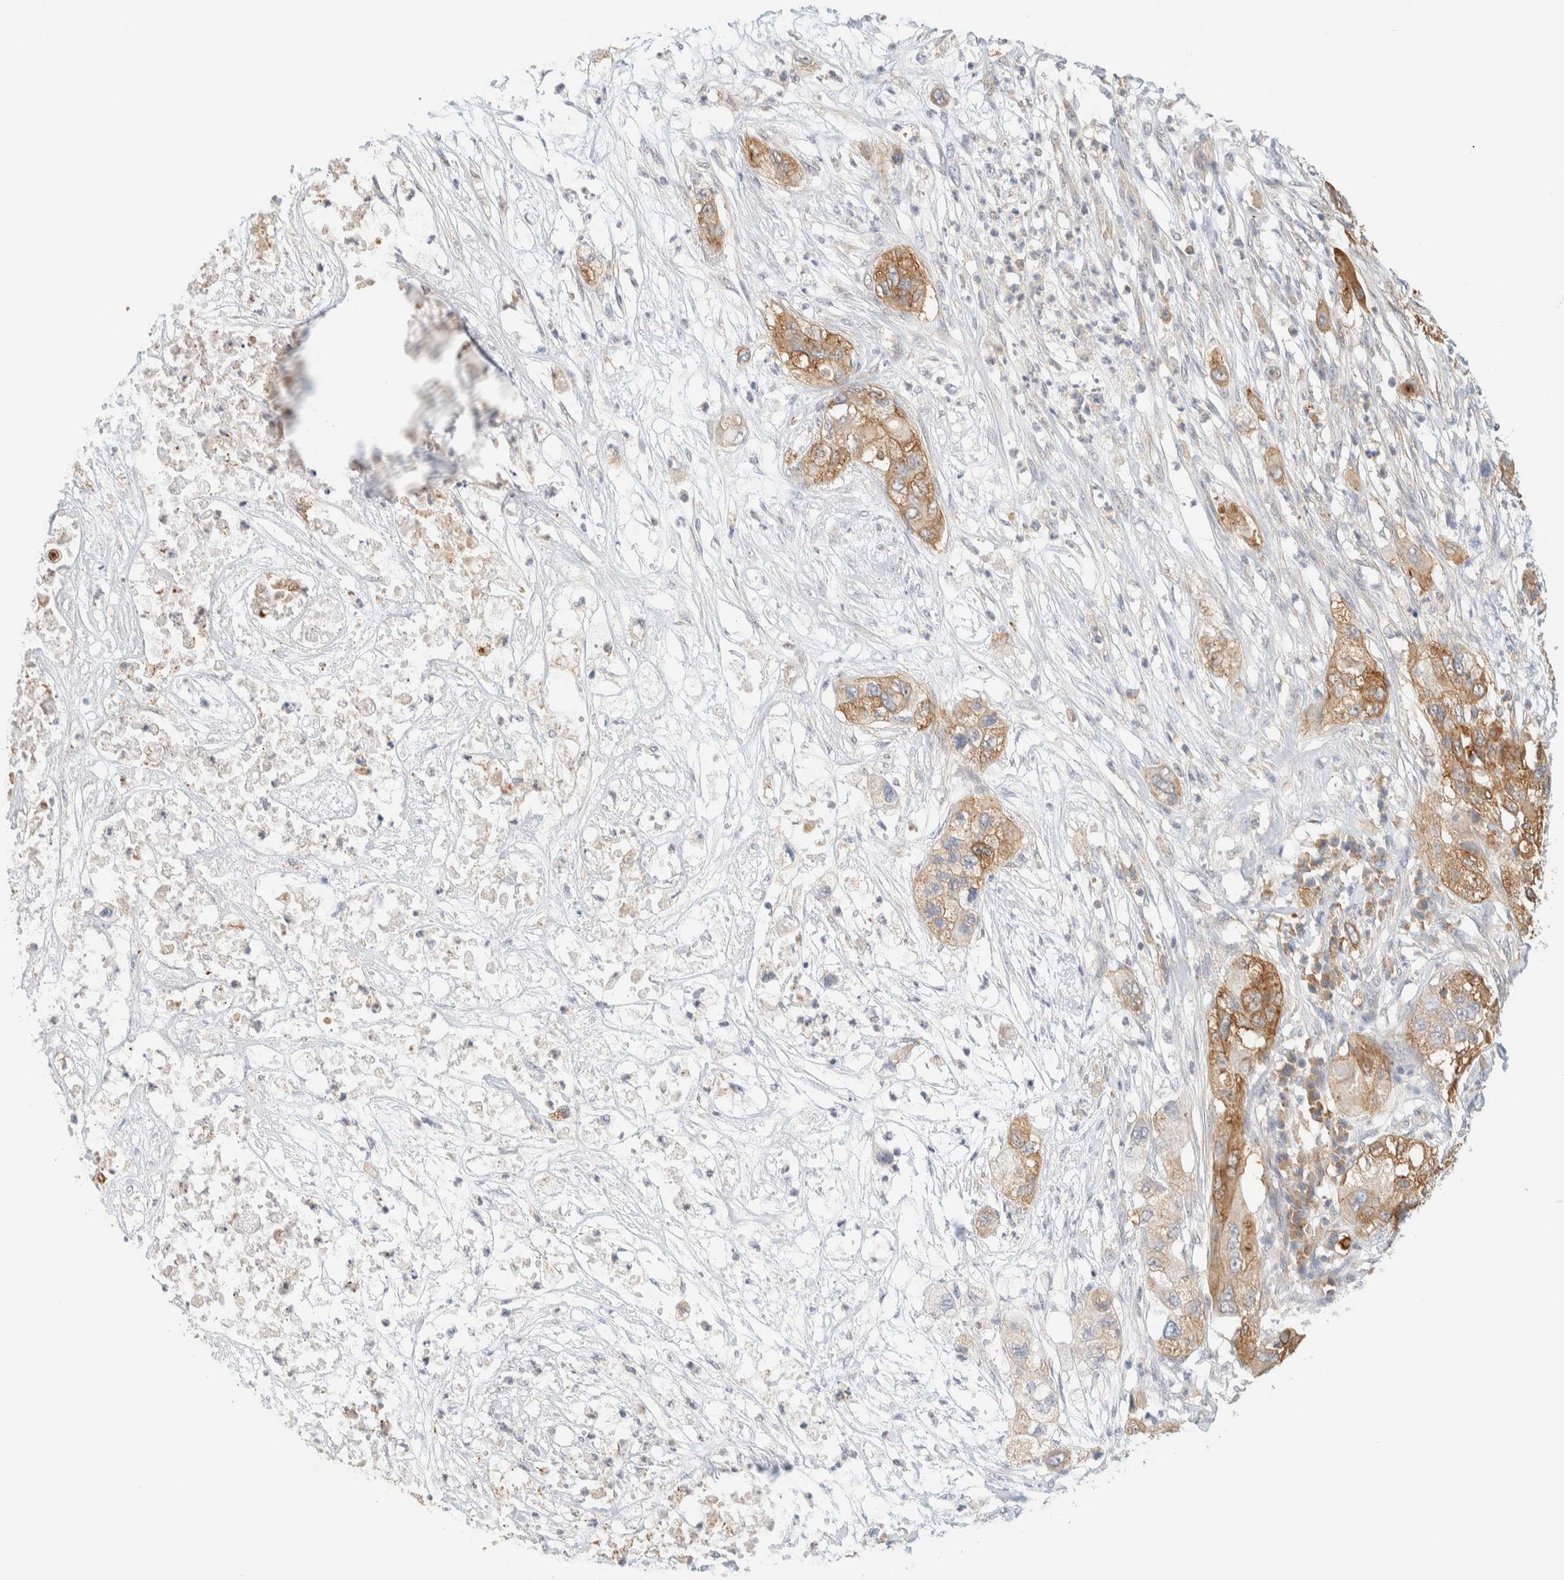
{"staining": {"intensity": "moderate", "quantity": ">75%", "location": "cytoplasmic/membranous"}, "tissue": "pancreatic cancer", "cell_type": "Tumor cells", "image_type": "cancer", "snomed": [{"axis": "morphology", "description": "Adenocarcinoma, NOS"}, {"axis": "topography", "description": "Pancreas"}], "caption": "Immunohistochemical staining of human adenocarcinoma (pancreatic) displays moderate cytoplasmic/membranous protein expression in approximately >75% of tumor cells.", "gene": "TBC1D8B", "patient": {"sex": "female", "age": 78}}